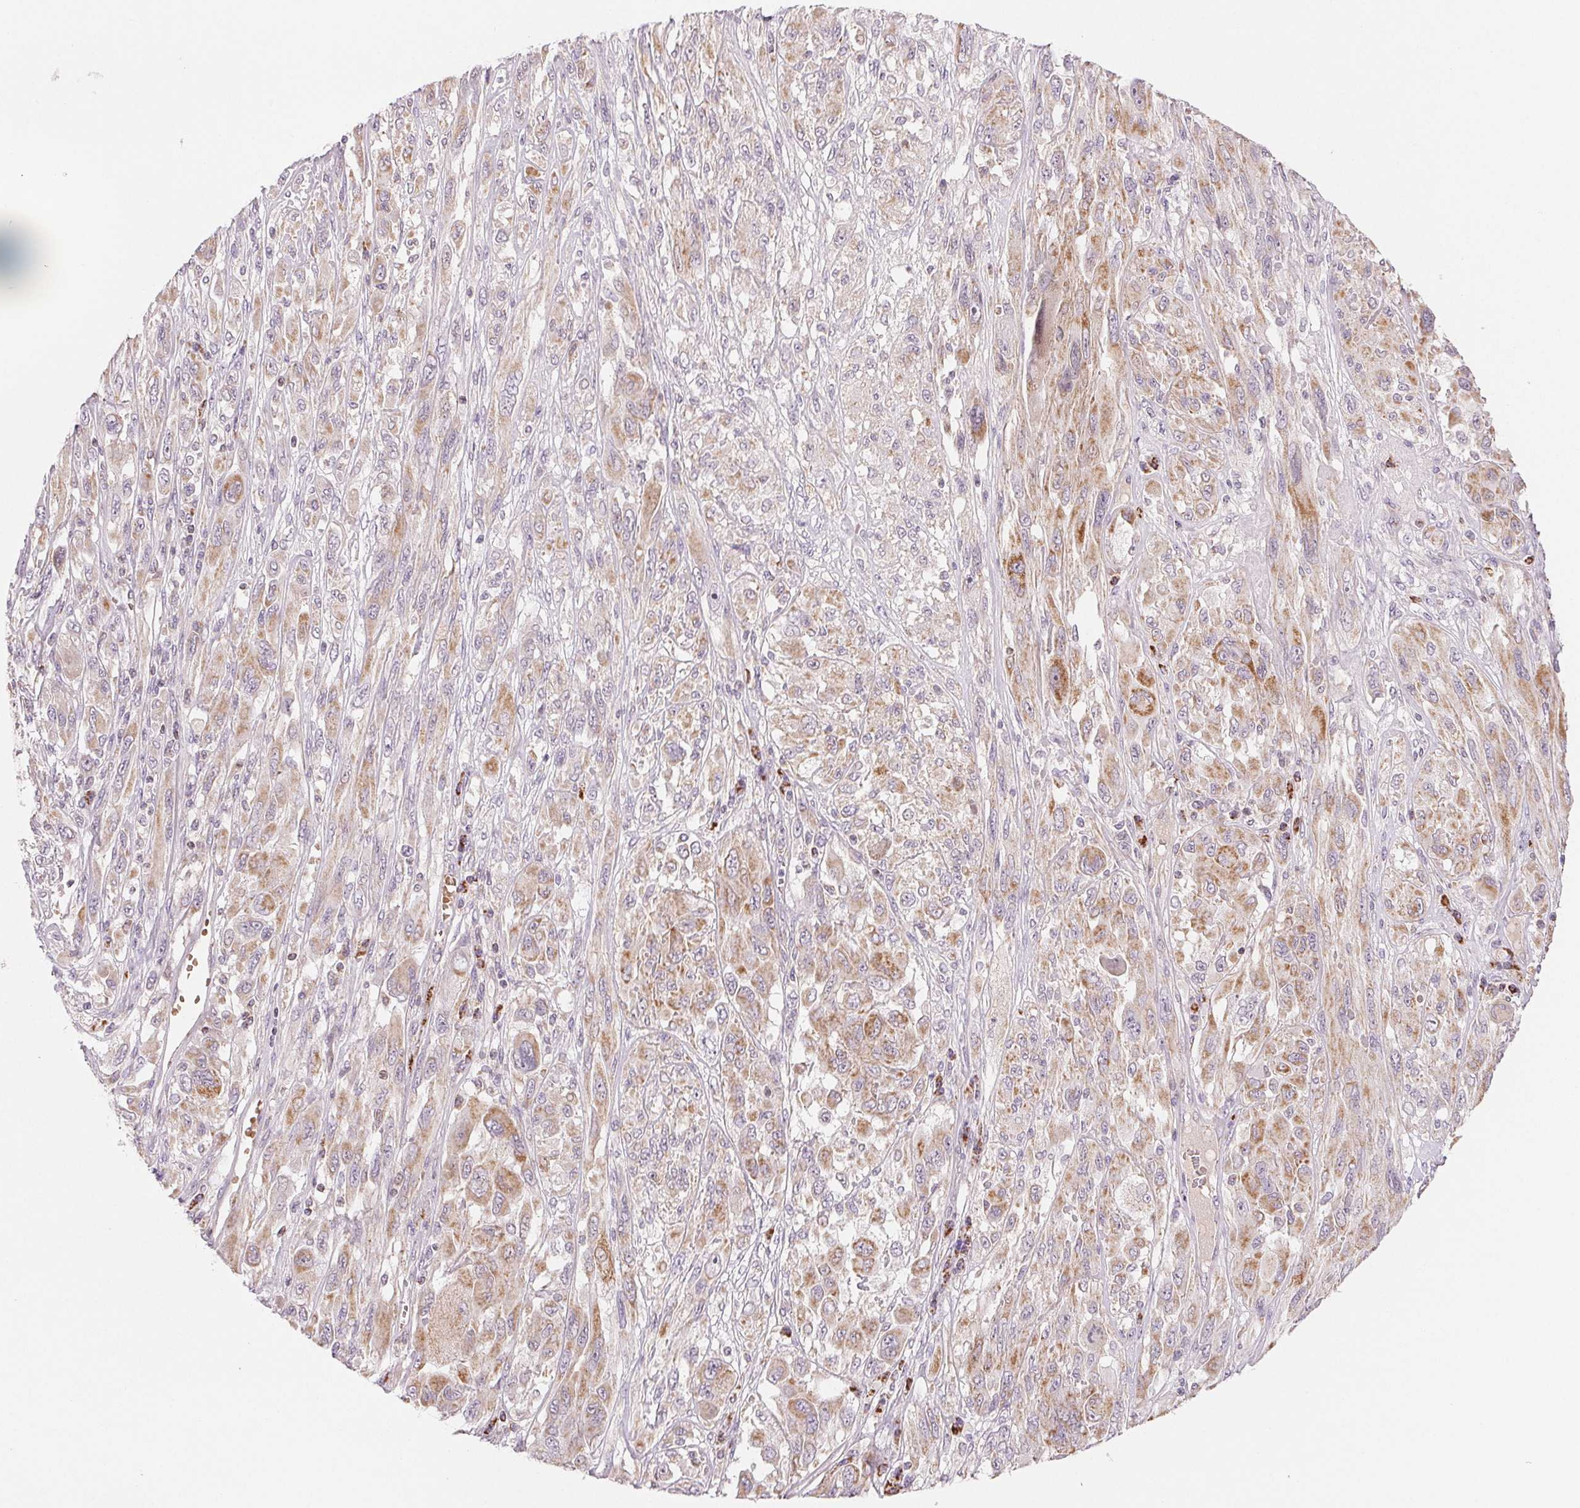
{"staining": {"intensity": "moderate", "quantity": "<25%", "location": "cytoplasmic/membranous"}, "tissue": "melanoma", "cell_type": "Tumor cells", "image_type": "cancer", "snomed": [{"axis": "morphology", "description": "Malignant melanoma, NOS"}, {"axis": "topography", "description": "Skin"}], "caption": "This photomicrograph demonstrates IHC staining of melanoma, with low moderate cytoplasmic/membranous expression in about <25% of tumor cells.", "gene": "HINT2", "patient": {"sex": "female", "age": 91}}